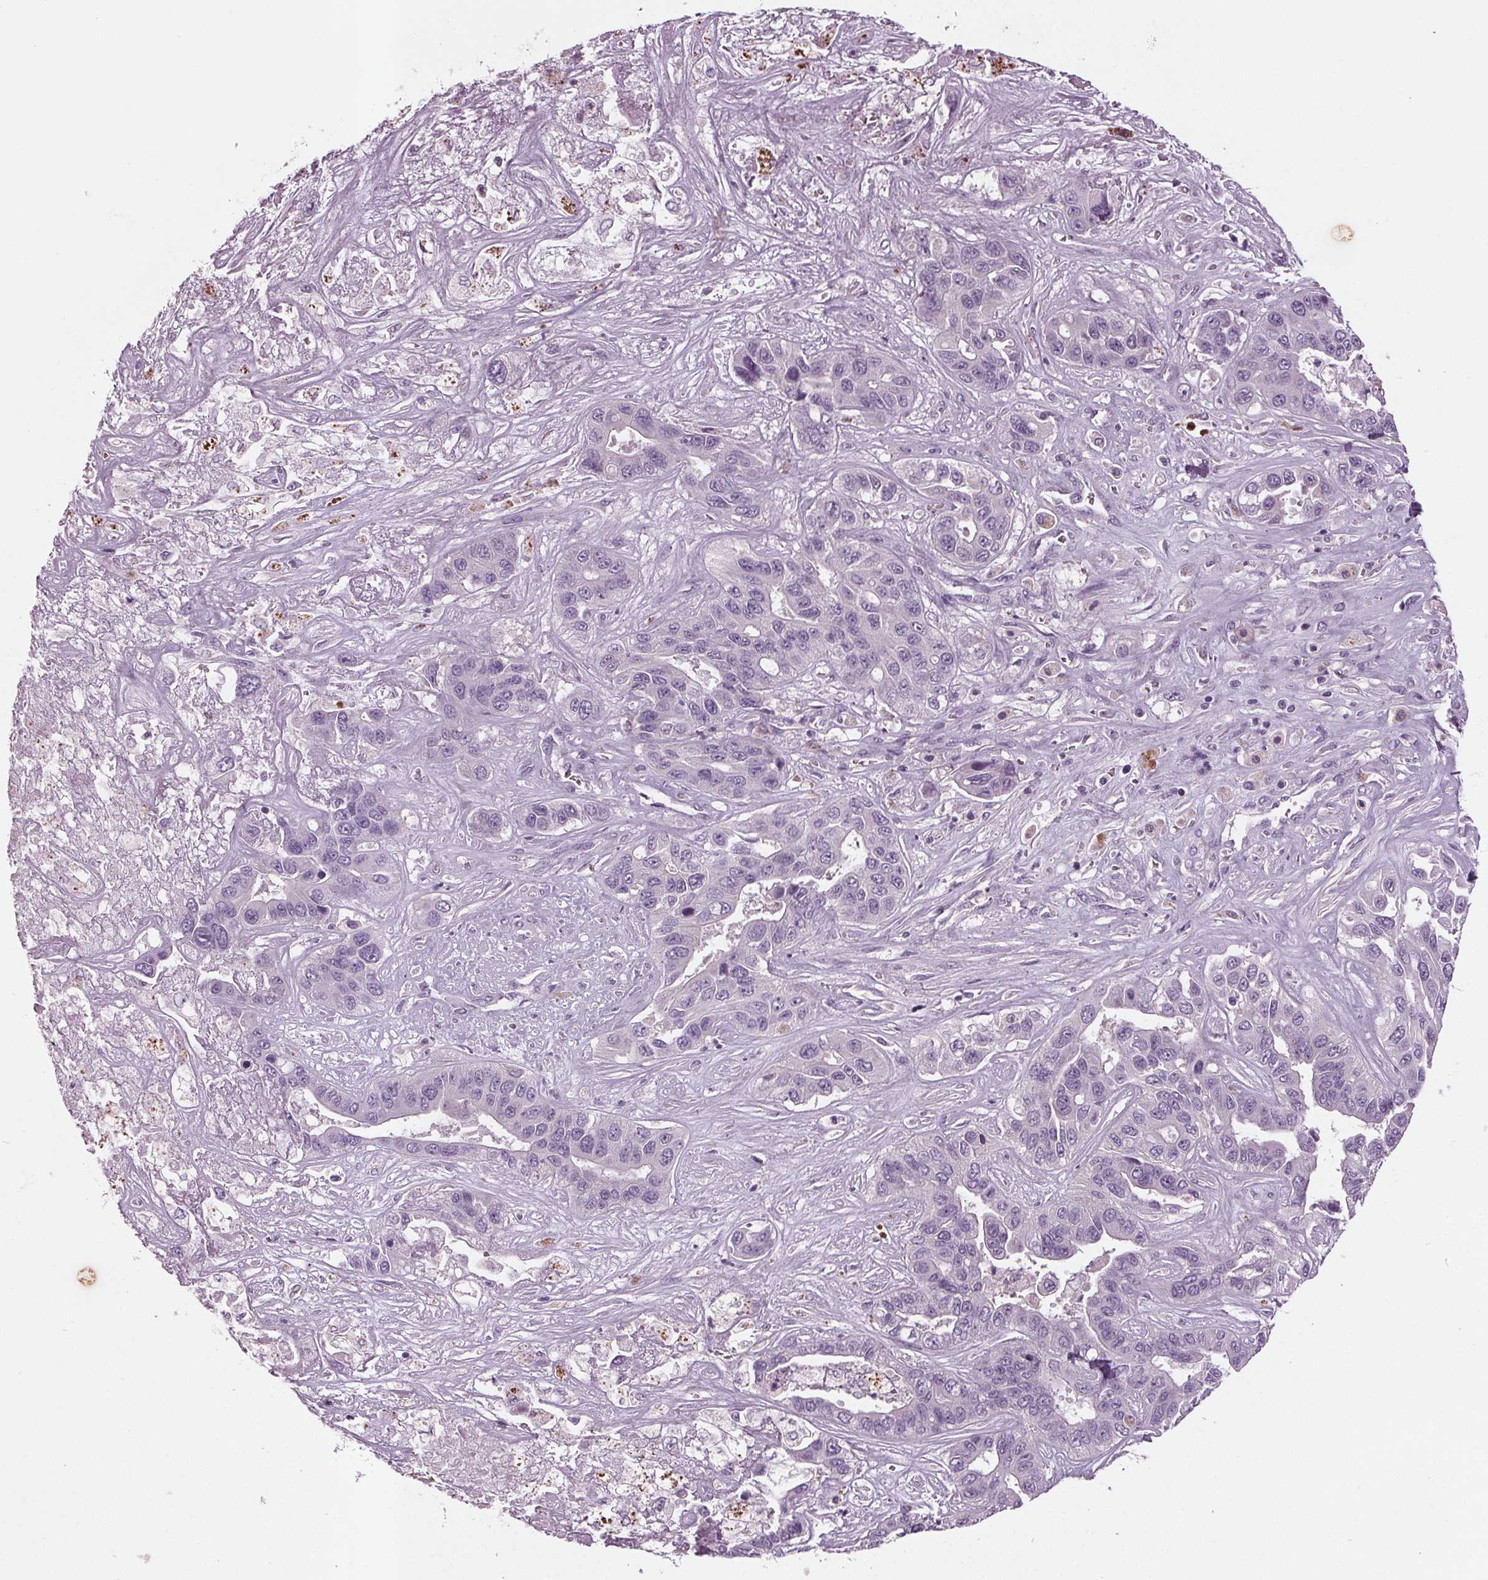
{"staining": {"intensity": "negative", "quantity": "none", "location": "none"}, "tissue": "liver cancer", "cell_type": "Tumor cells", "image_type": "cancer", "snomed": [{"axis": "morphology", "description": "Cholangiocarcinoma"}, {"axis": "topography", "description": "Liver"}], "caption": "Photomicrograph shows no protein staining in tumor cells of liver cholangiocarcinoma tissue.", "gene": "BHLHE22", "patient": {"sex": "female", "age": 52}}